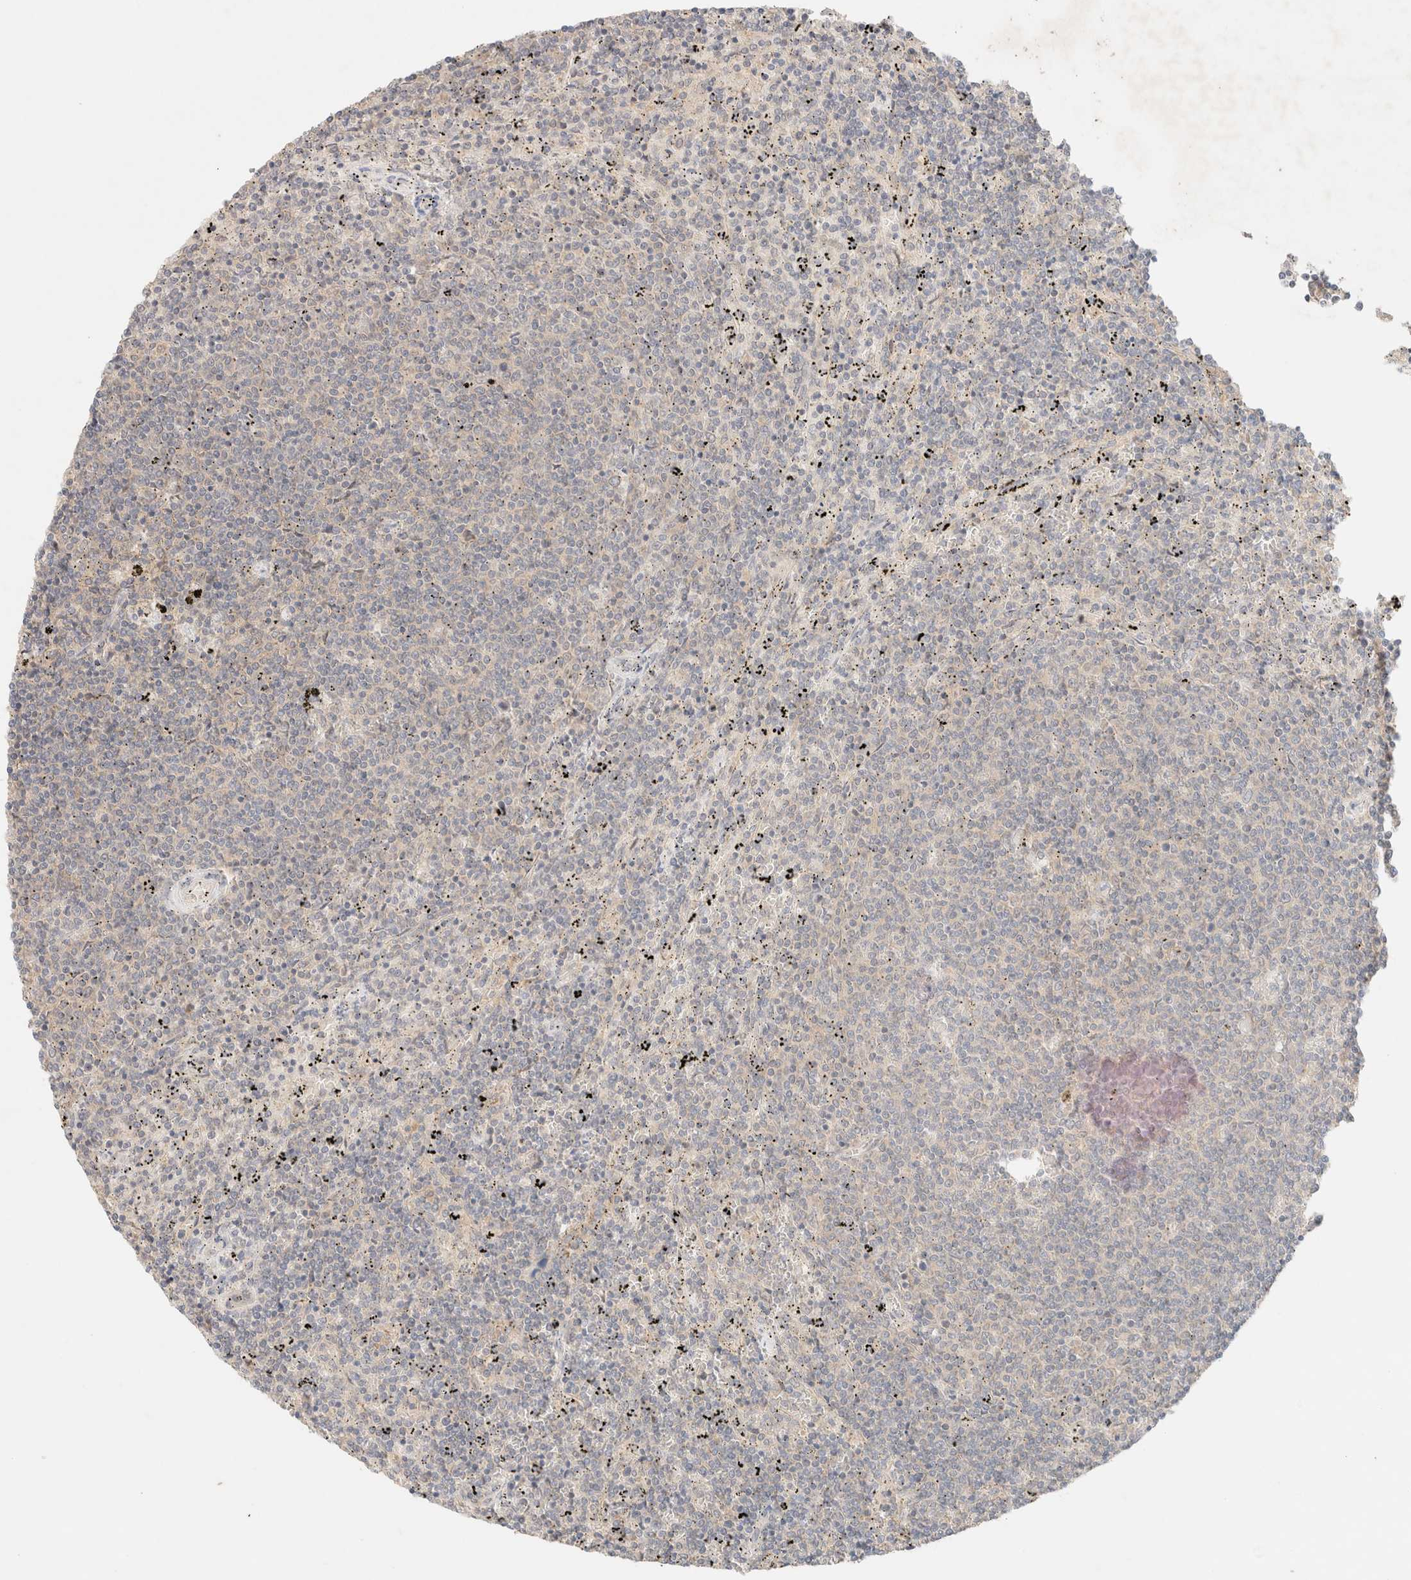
{"staining": {"intensity": "negative", "quantity": "none", "location": "none"}, "tissue": "lymphoma", "cell_type": "Tumor cells", "image_type": "cancer", "snomed": [{"axis": "morphology", "description": "Malignant lymphoma, non-Hodgkin's type, Low grade"}, {"axis": "topography", "description": "Spleen"}], "caption": "Tumor cells are negative for brown protein staining in lymphoma.", "gene": "SARM1", "patient": {"sex": "female", "age": 50}}